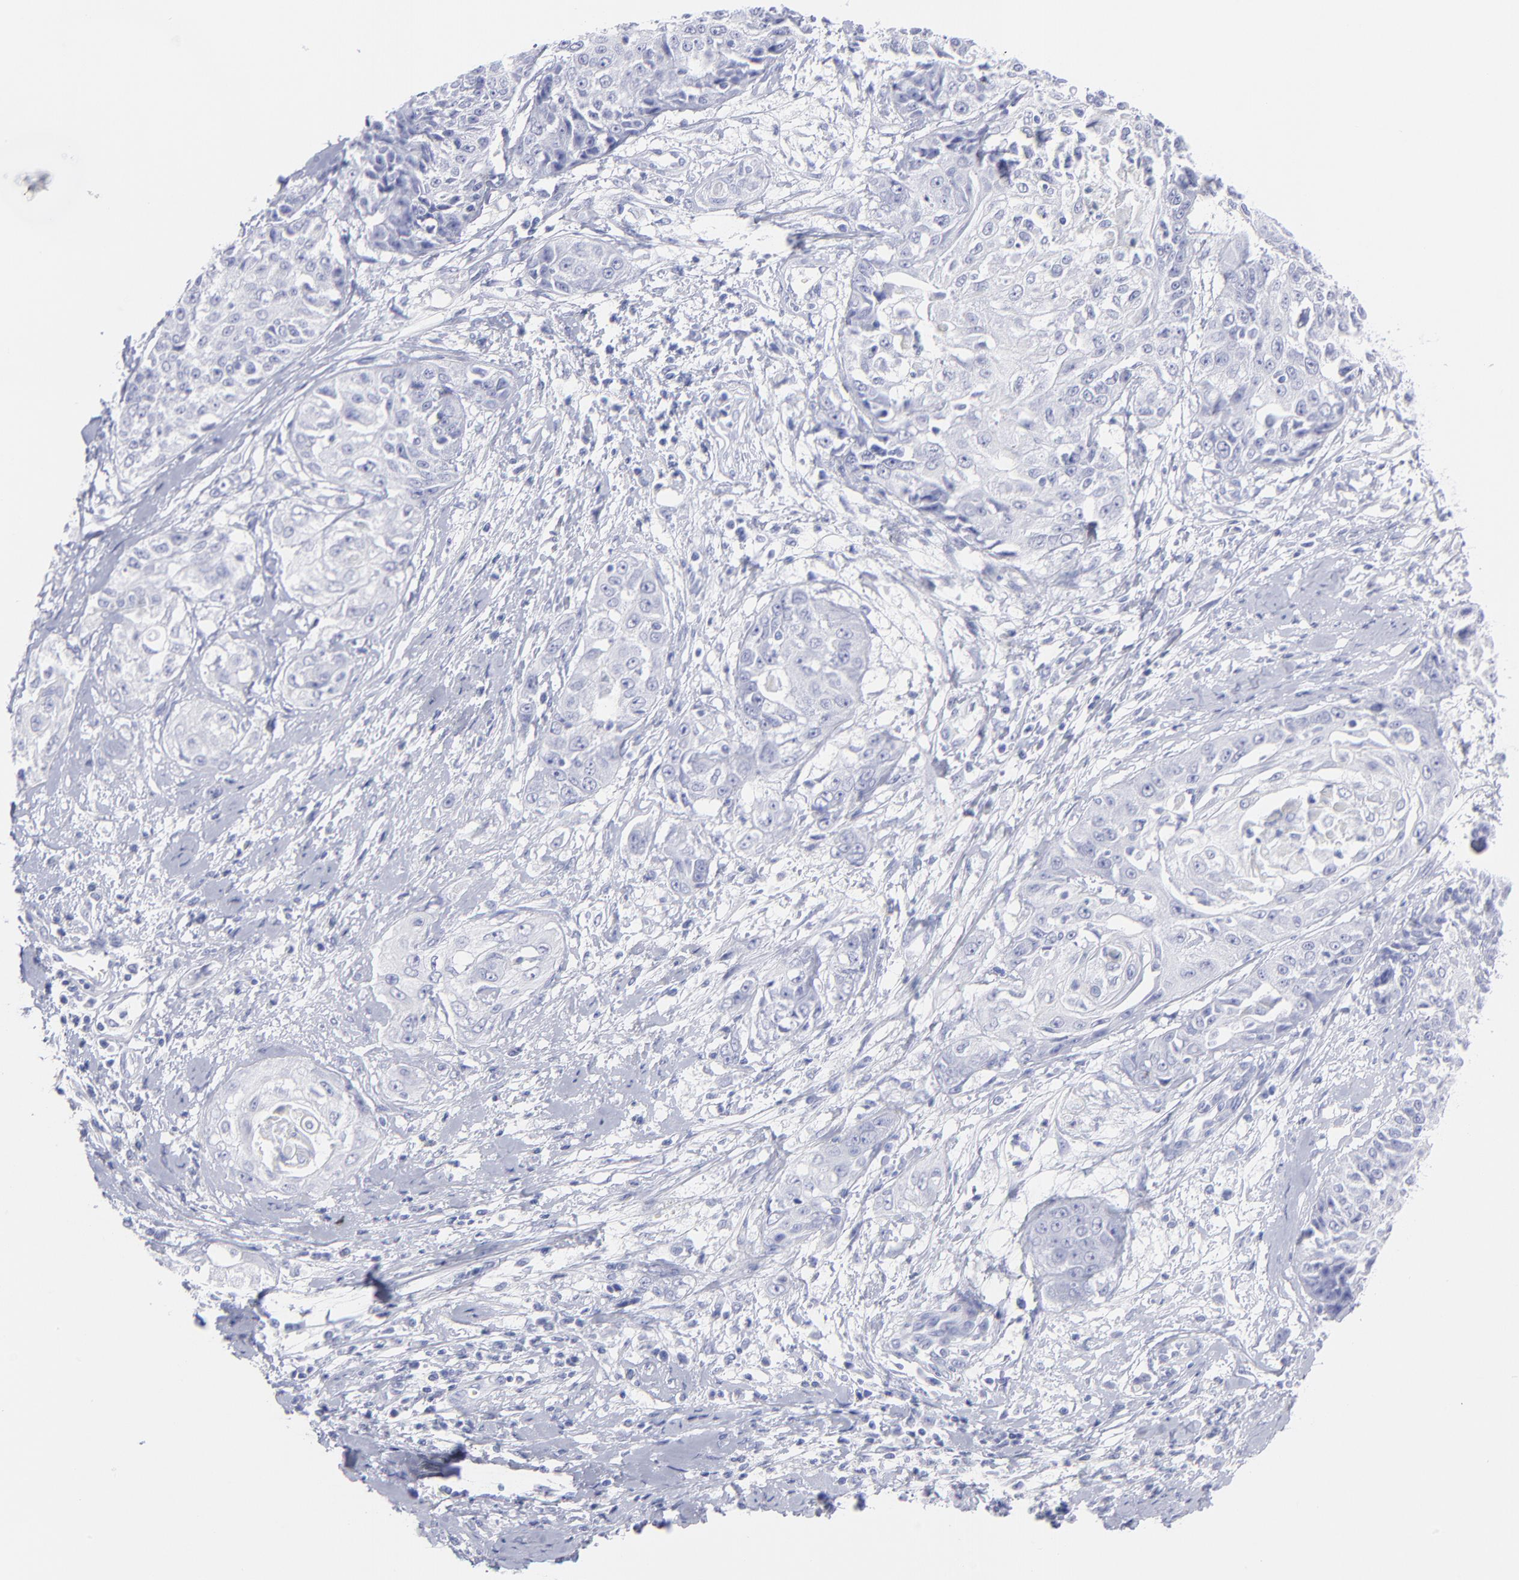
{"staining": {"intensity": "negative", "quantity": "none", "location": "none"}, "tissue": "cervical cancer", "cell_type": "Tumor cells", "image_type": "cancer", "snomed": [{"axis": "morphology", "description": "Squamous cell carcinoma, NOS"}, {"axis": "topography", "description": "Cervix"}], "caption": "Tumor cells are negative for brown protein staining in cervical cancer. The staining was performed using DAB to visualize the protein expression in brown, while the nuclei were stained in blue with hematoxylin (Magnification: 20x).", "gene": "F13B", "patient": {"sex": "female", "age": 64}}